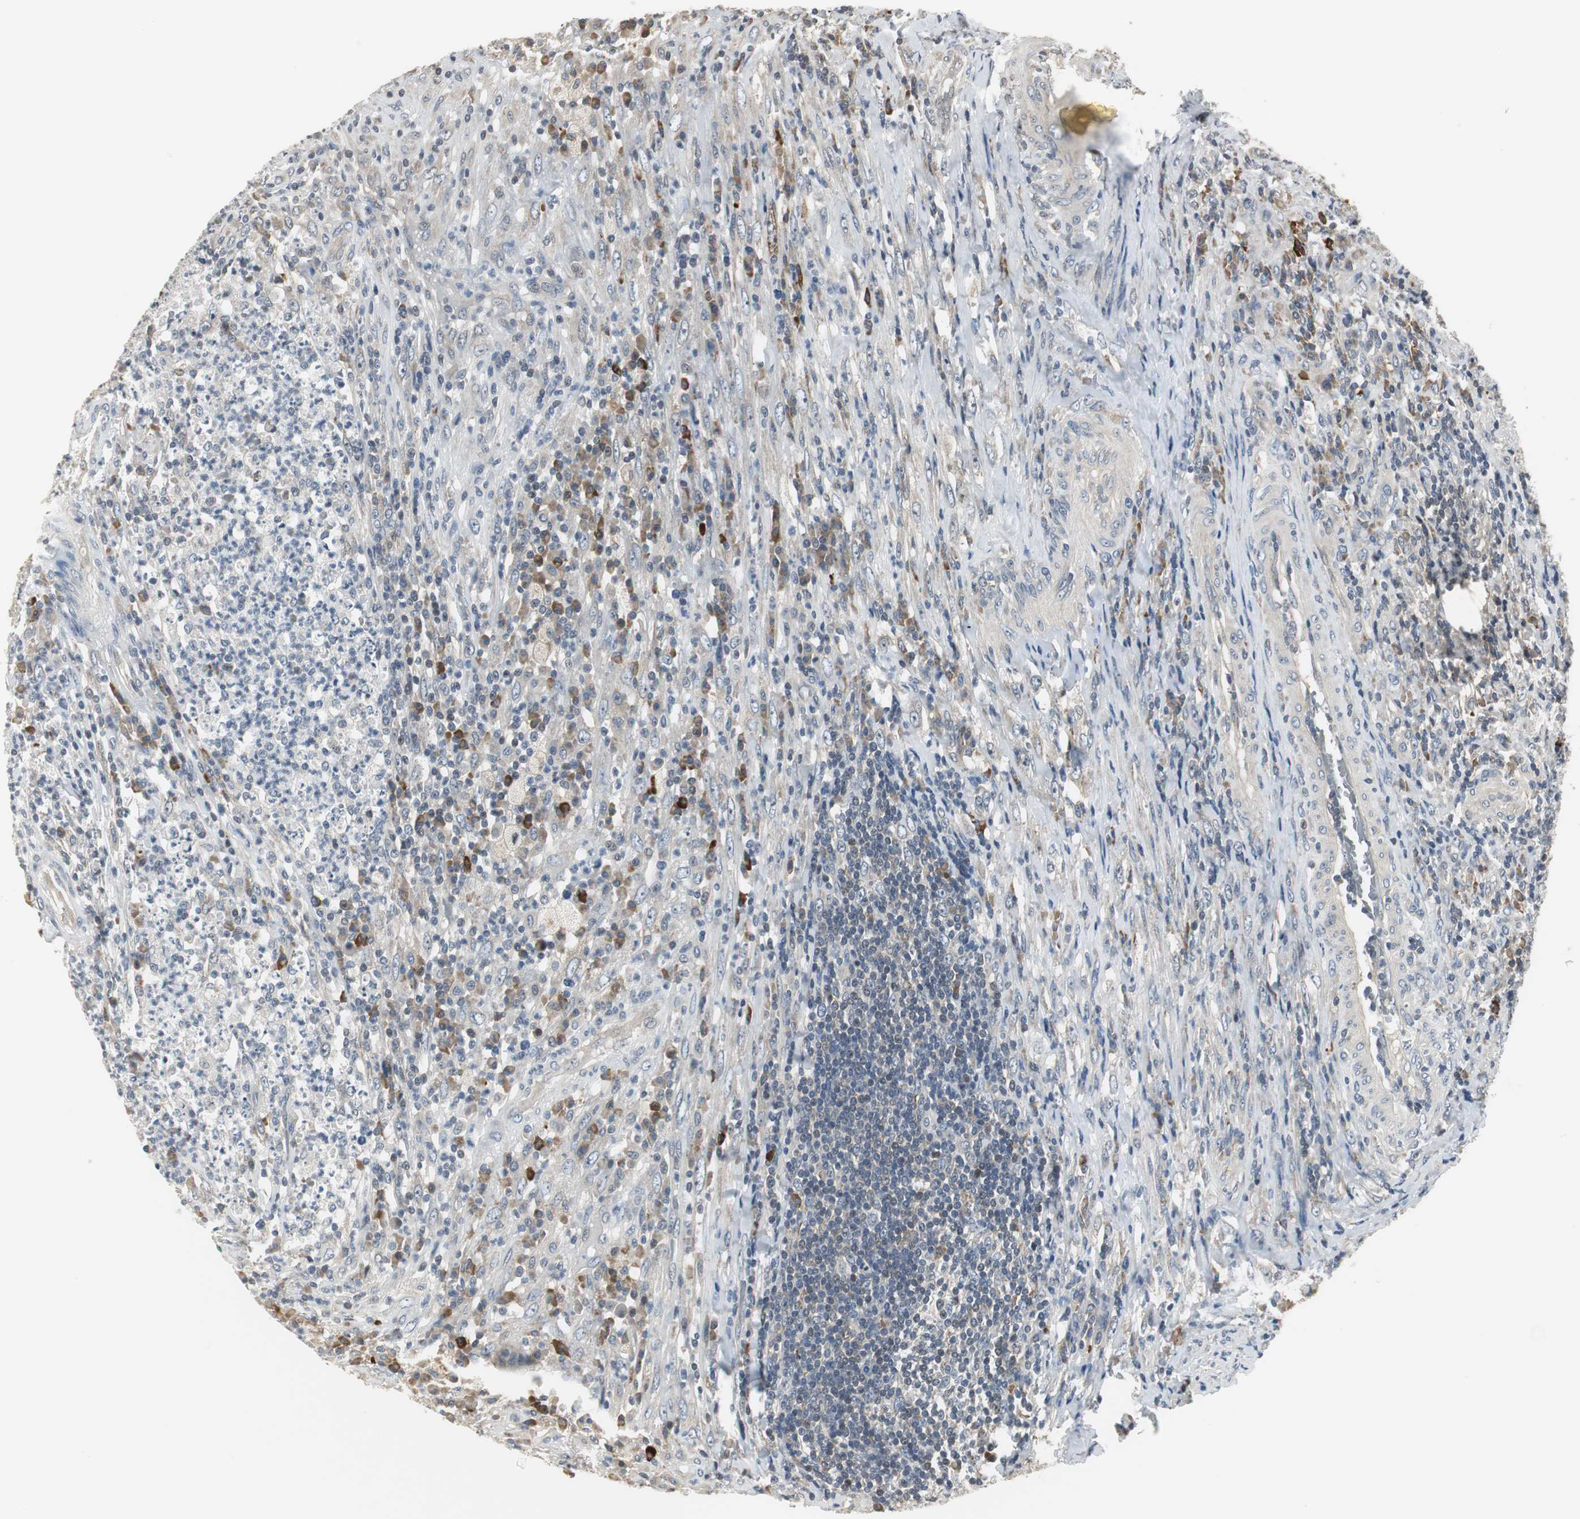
{"staining": {"intensity": "weak", "quantity": "25%-75%", "location": "cytoplasmic/membranous"}, "tissue": "testis cancer", "cell_type": "Tumor cells", "image_type": "cancer", "snomed": [{"axis": "morphology", "description": "Necrosis, NOS"}, {"axis": "morphology", "description": "Carcinoma, Embryonal, NOS"}, {"axis": "topography", "description": "Testis"}], "caption": "Brown immunohistochemical staining in human testis embryonal carcinoma reveals weak cytoplasmic/membranous positivity in about 25%-75% of tumor cells.", "gene": "CCT5", "patient": {"sex": "male", "age": 19}}